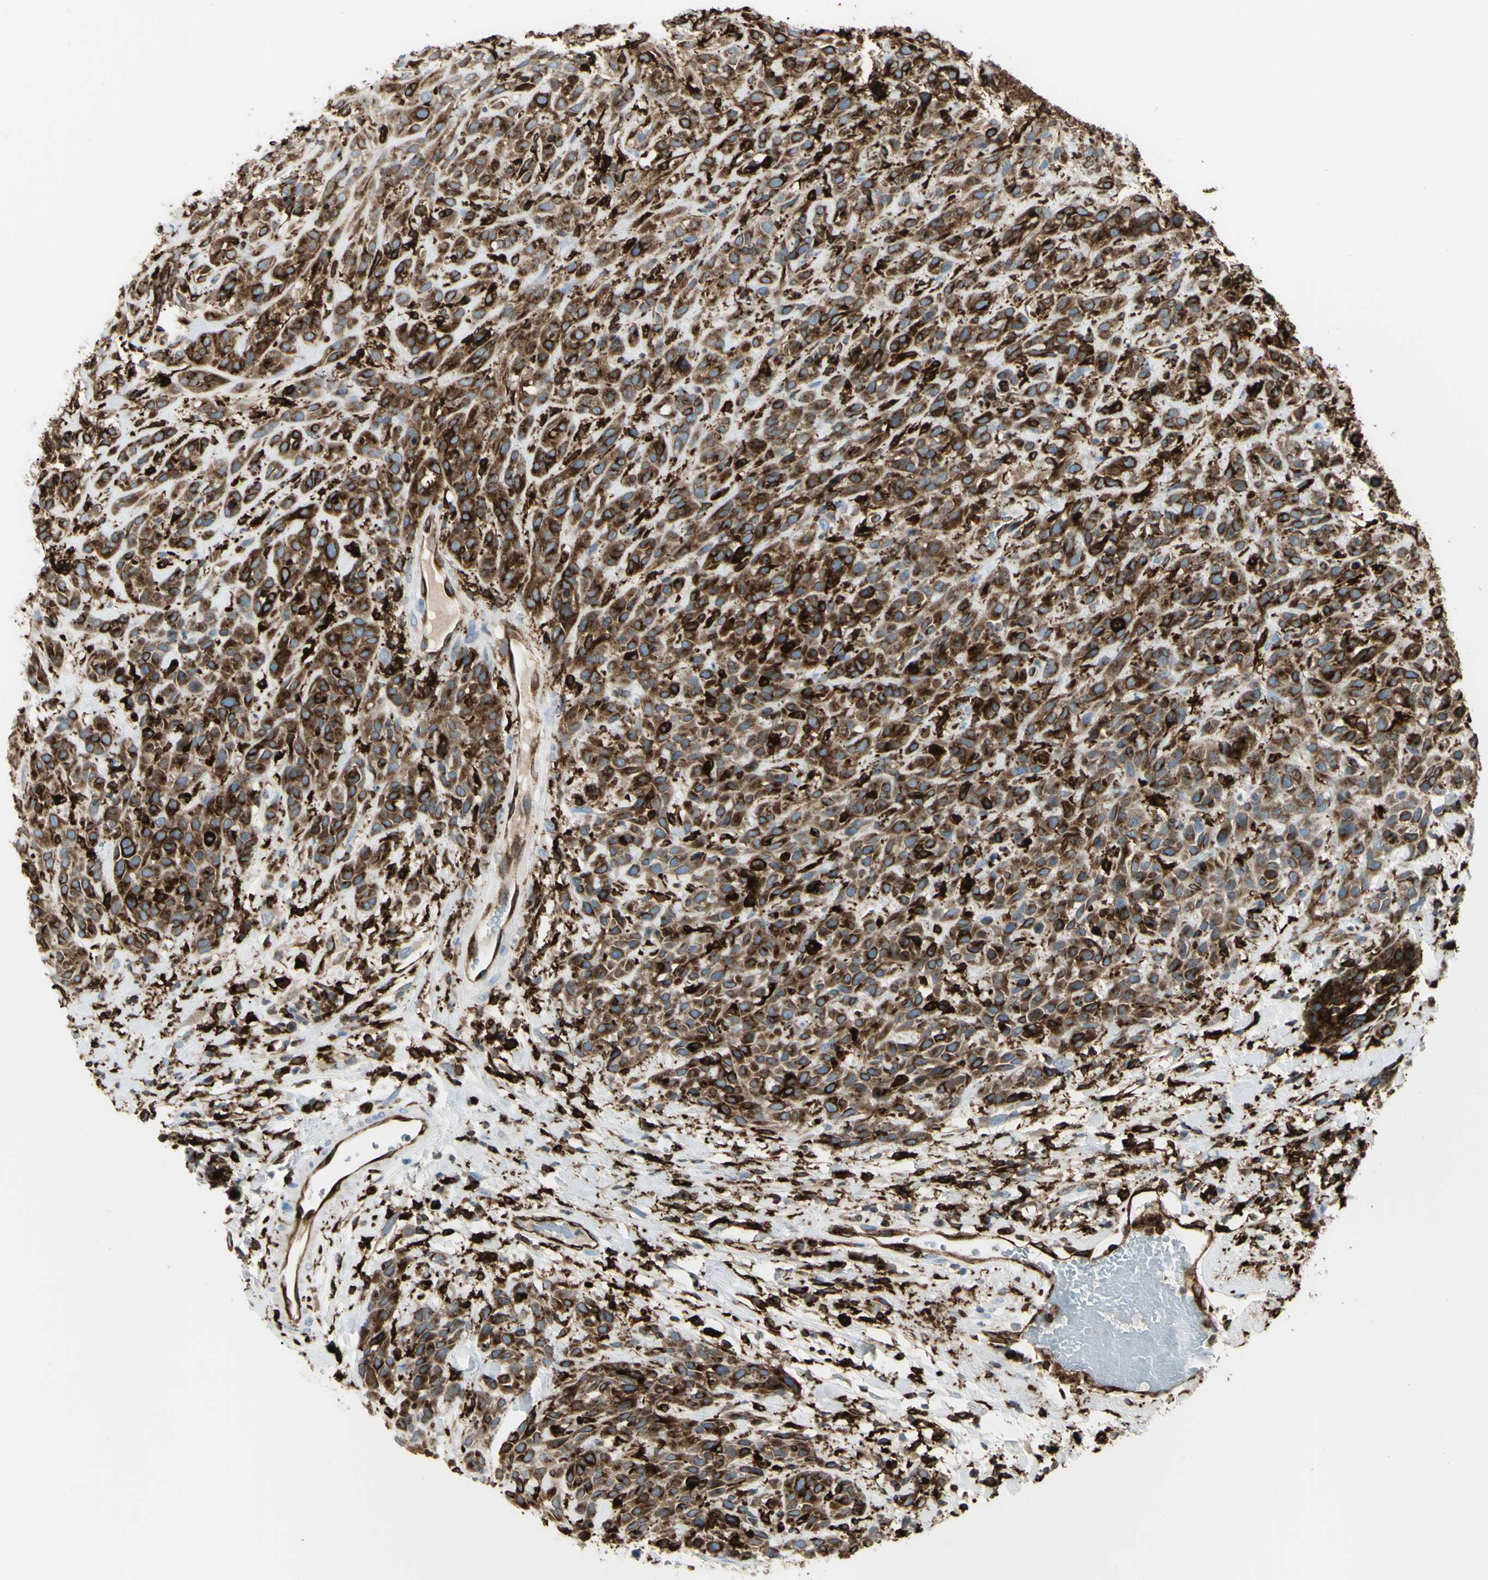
{"staining": {"intensity": "strong", "quantity": ">75%", "location": "cytoplasmic/membranous"}, "tissue": "head and neck cancer", "cell_type": "Tumor cells", "image_type": "cancer", "snomed": [{"axis": "morphology", "description": "Normal tissue, NOS"}, {"axis": "morphology", "description": "Squamous cell carcinoma, NOS"}, {"axis": "topography", "description": "Cartilage tissue"}, {"axis": "topography", "description": "Head-Neck"}], "caption": "Immunohistochemistry (IHC) staining of head and neck squamous cell carcinoma, which shows high levels of strong cytoplasmic/membranous expression in about >75% of tumor cells indicating strong cytoplasmic/membranous protein expression. The staining was performed using DAB (brown) for protein detection and nuclei were counterstained in hematoxylin (blue).", "gene": "CD74", "patient": {"sex": "male", "age": 62}}